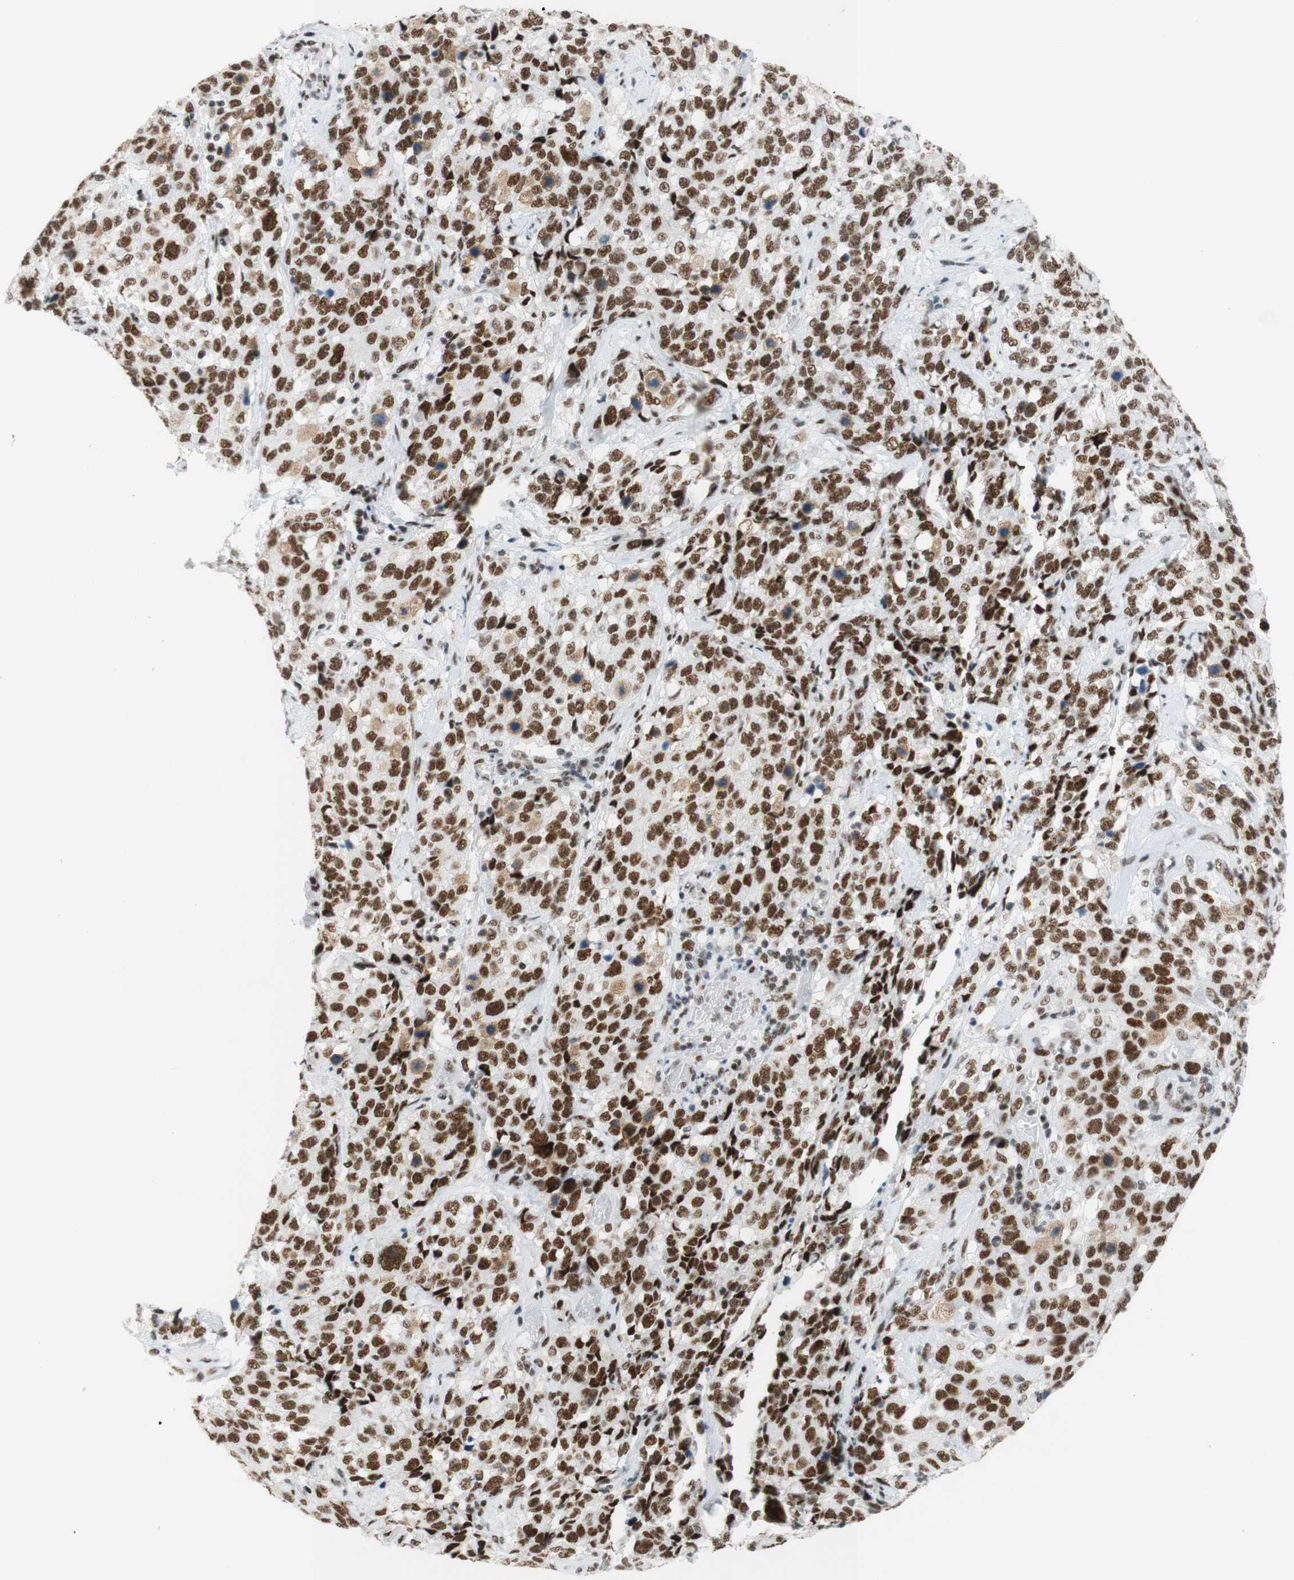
{"staining": {"intensity": "strong", "quantity": ">75%", "location": "nuclear"}, "tissue": "stomach cancer", "cell_type": "Tumor cells", "image_type": "cancer", "snomed": [{"axis": "morphology", "description": "Normal tissue, NOS"}, {"axis": "morphology", "description": "Adenocarcinoma, NOS"}, {"axis": "topography", "description": "Stomach"}], "caption": "A brown stain shows strong nuclear expression of a protein in stomach cancer tumor cells.", "gene": "RNF20", "patient": {"sex": "male", "age": 48}}